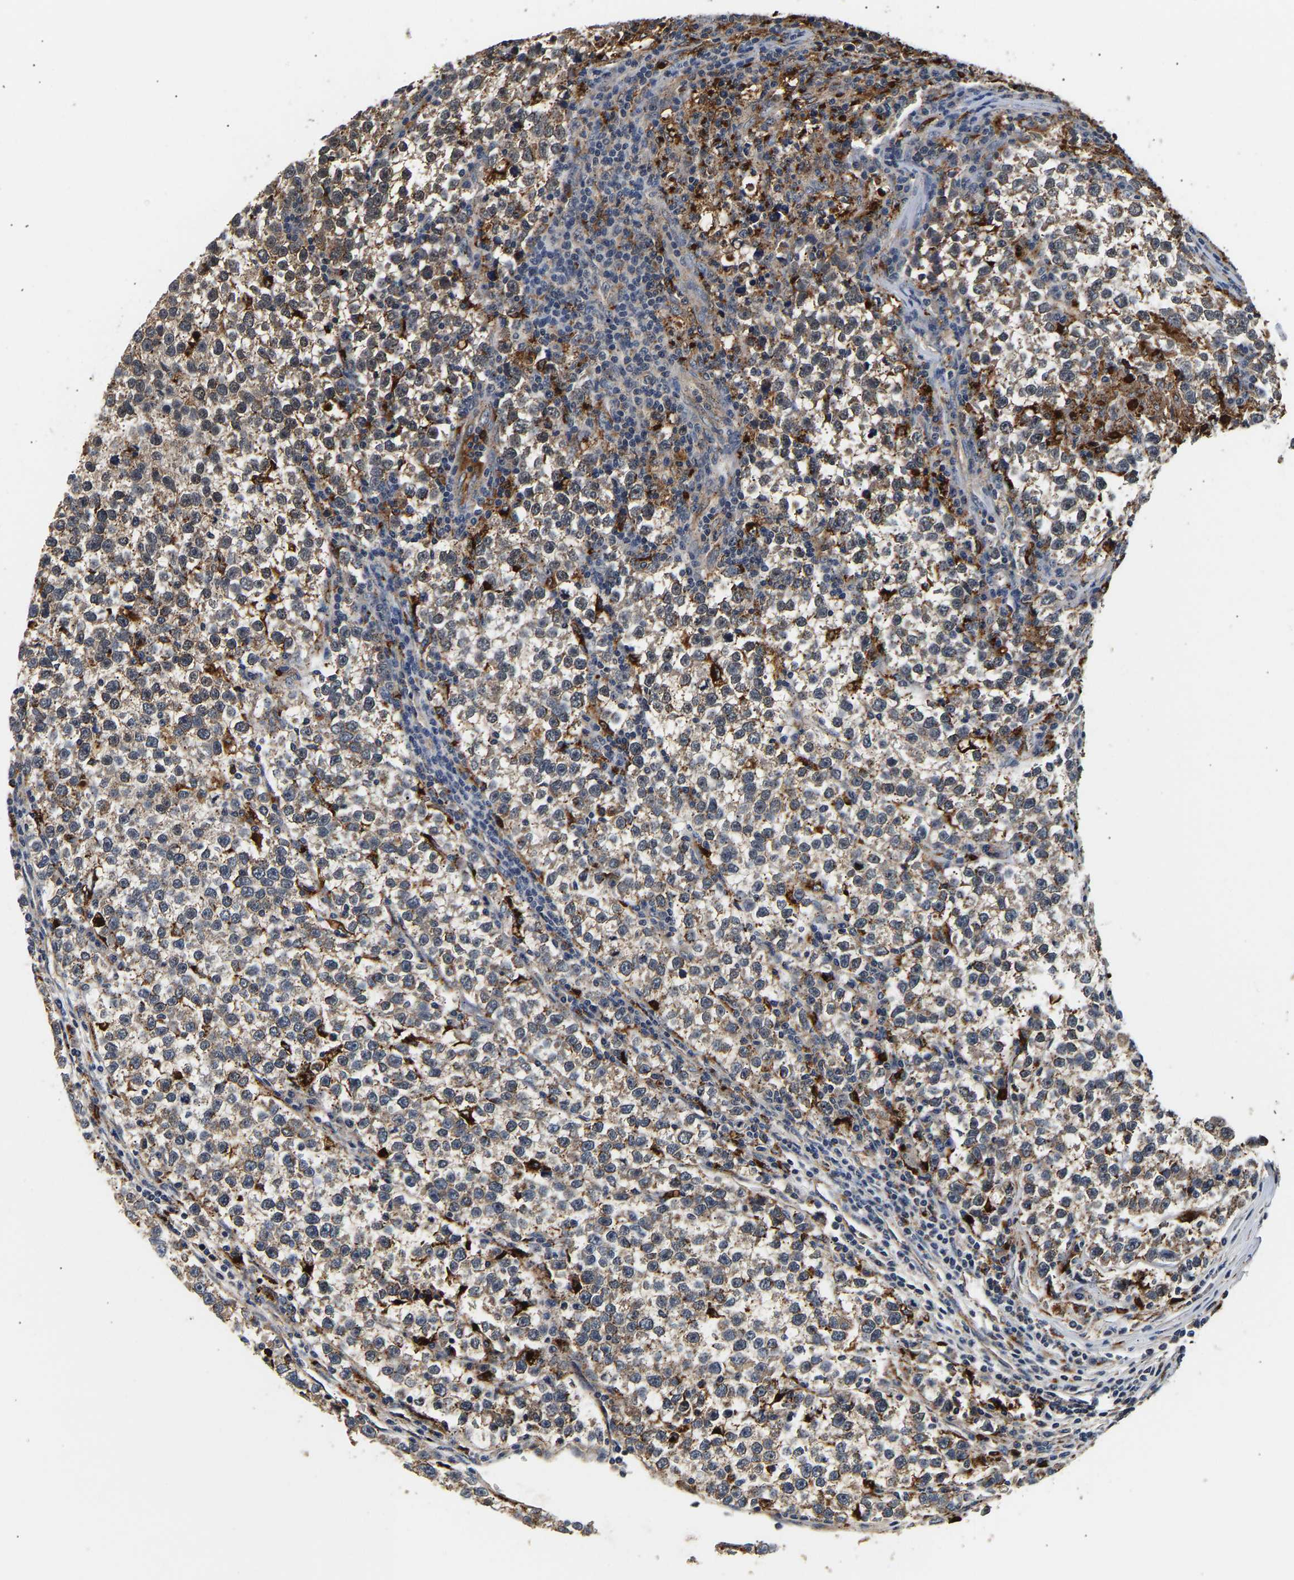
{"staining": {"intensity": "weak", "quantity": "25%-75%", "location": "cytoplasmic/membranous"}, "tissue": "testis cancer", "cell_type": "Tumor cells", "image_type": "cancer", "snomed": [{"axis": "morphology", "description": "Normal tissue, NOS"}, {"axis": "morphology", "description": "Seminoma, NOS"}, {"axis": "topography", "description": "Testis"}], "caption": "This is a histology image of IHC staining of testis seminoma, which shows weak positivity in the cytoplasmic/membranous of tumor cells.", "gene": "SMU1", "patient": {"sex": "male", "age": 43}}